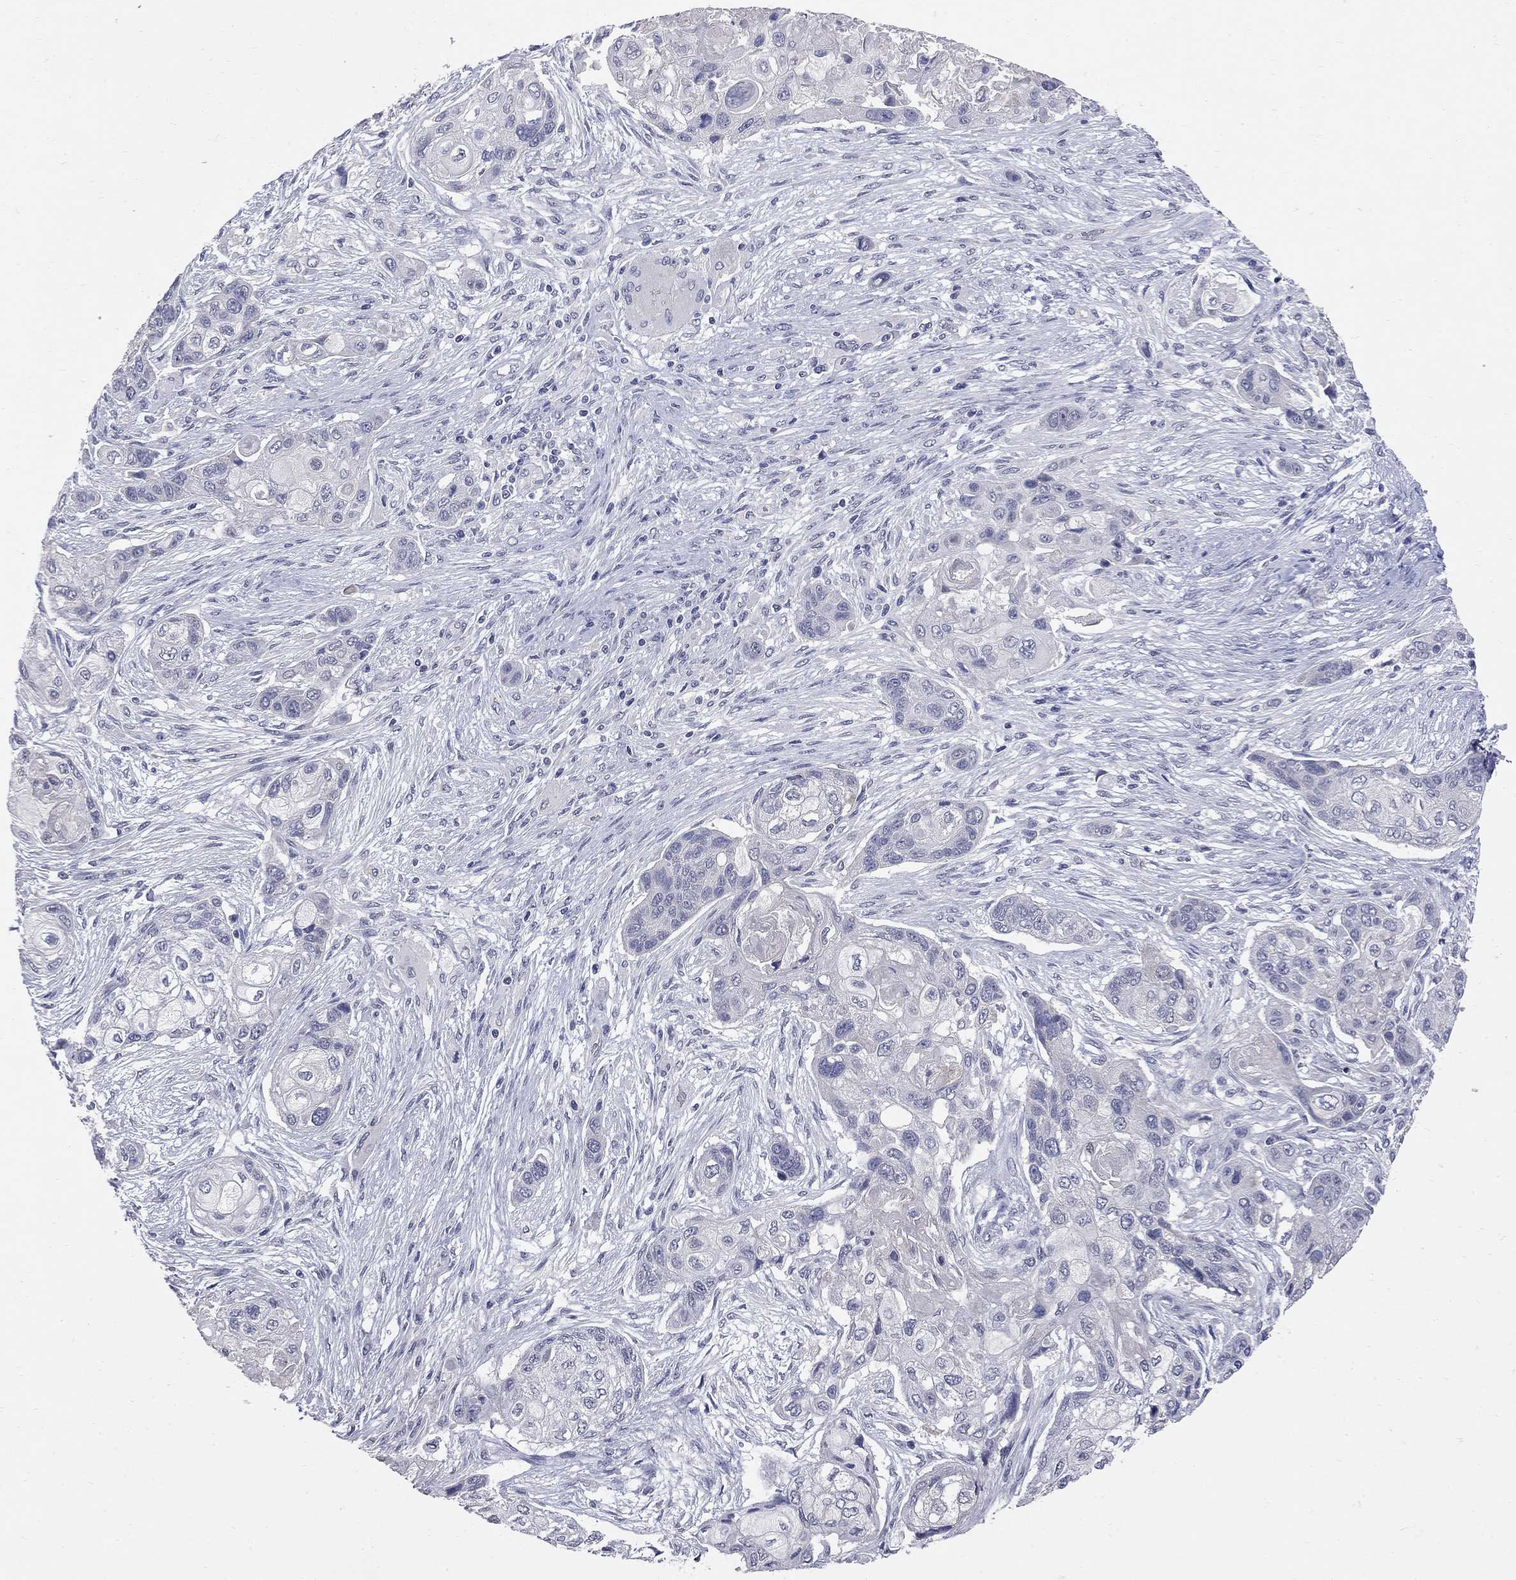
{"staining": {"intensity": "negative", "quantity": "none", "location": "none"}, "tissue": "lung cancer", "cell_type": "Tumor cells", "image_type": "cancer", "snomed": [{"axis": "morphology", "description": "Squamous cell carcinoma, NOS"}, {"axis": "topography", "description": "Lung"}], "caption": "A photomicrograph of human squamous cell carcinoma (lung) is negative for staining in tumor cells. The staining is performed using DAB (3,3'-diaminobenzidine) brown chromogen with nuclei counter-stained in using hematoxylin.", "gene": "NOS2", "patient": {"sex": "male", "age": 69}}